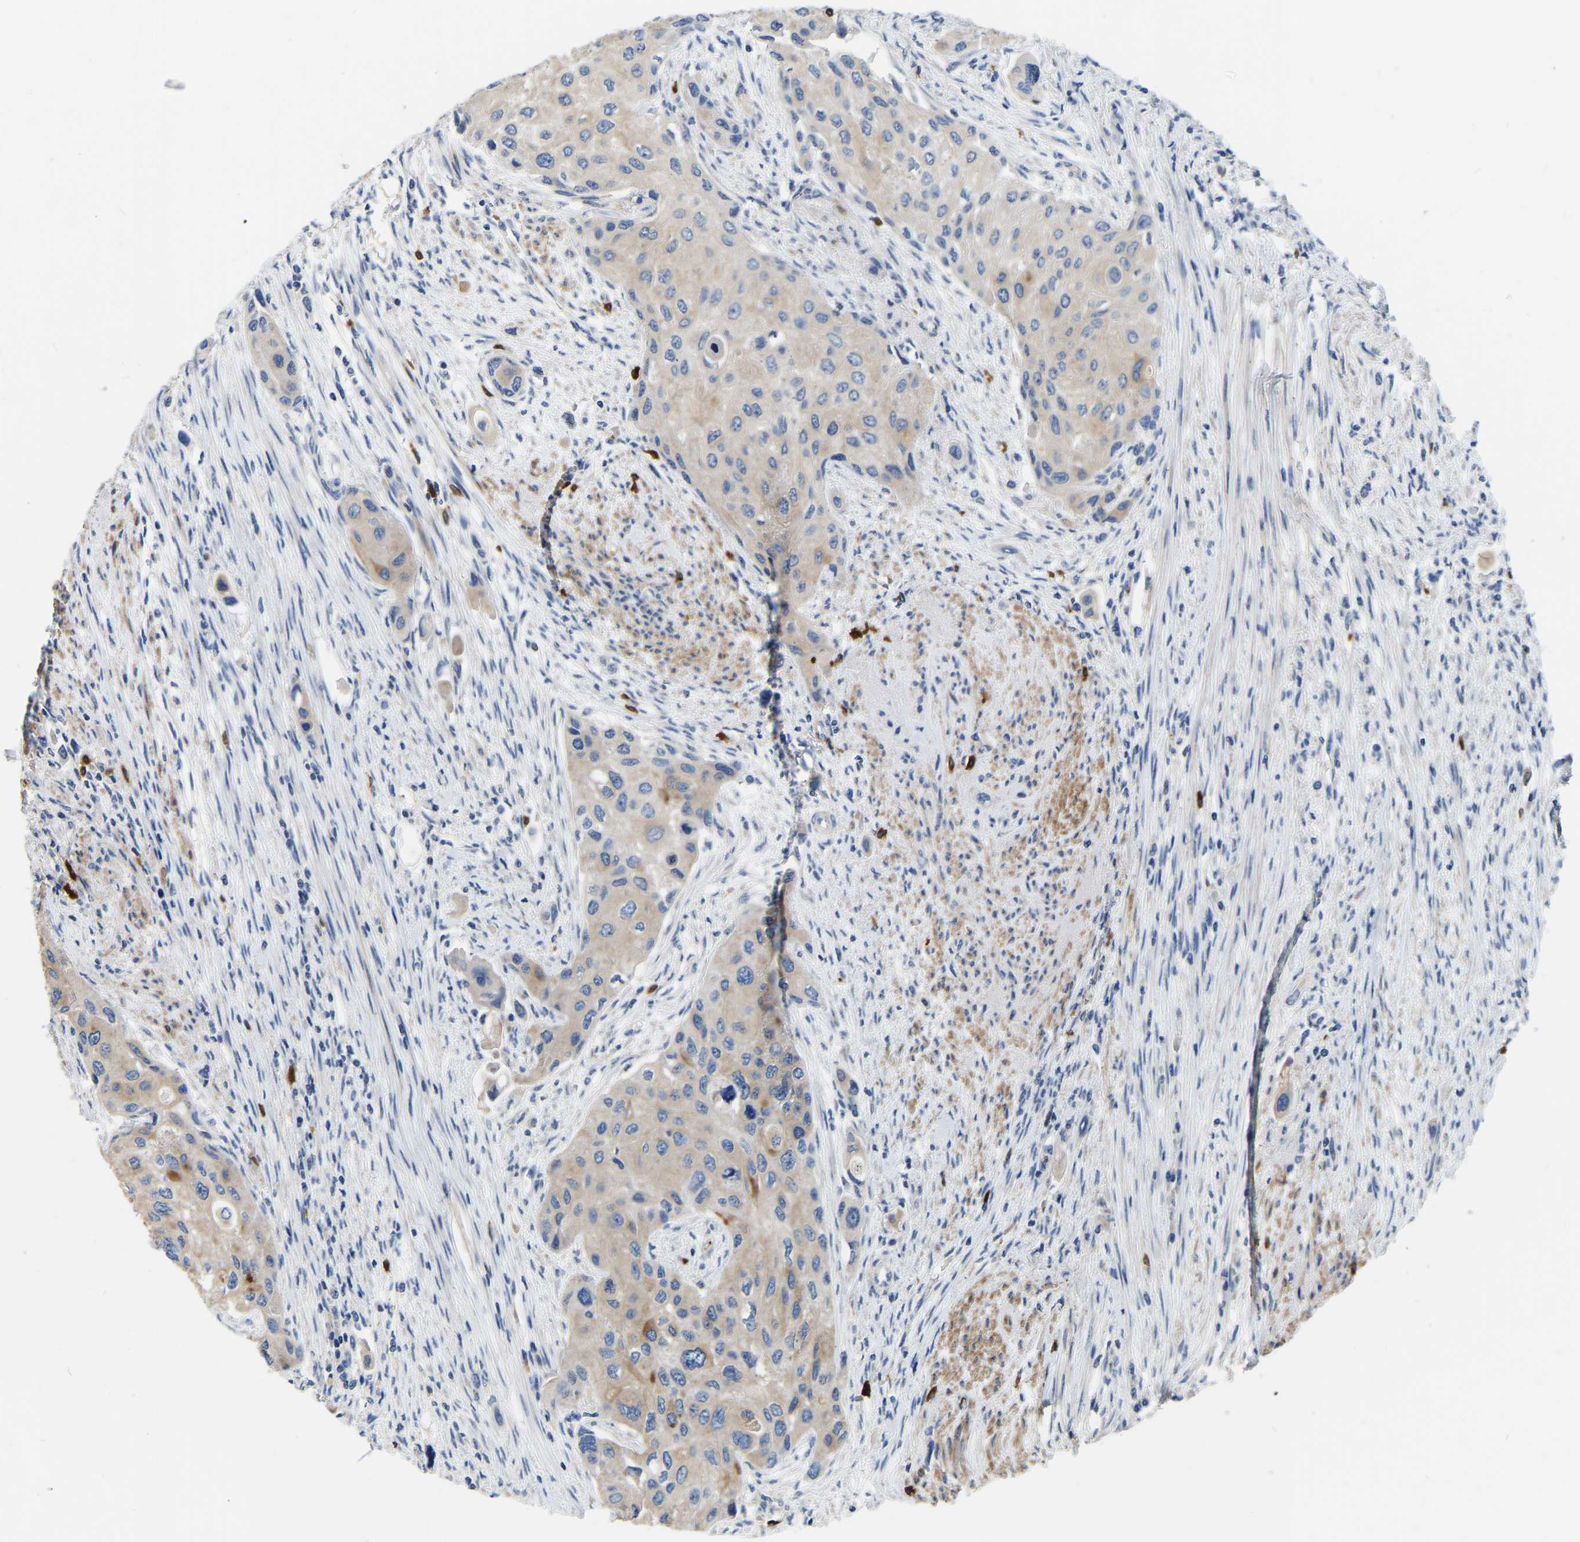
{"staining": {"intensity": "moderate", "quantity": "<25%", "location": "cytoplasmic/membranous"}, "tissue": "urothelial cancer", "cell_type": "Tumor cells", "image_type": "cancer", "snomed": [{"axis": "morphology", "description": "Urothelial carcinoma, High grade"}, {"axis": "topography", "description": "Urinary bladder"}], "caption": "Human urothelial cancer stained with a brown dye demonstrates moderate cytoplasmic/membranous positive expression in about <25% of tumor cells.", "gene": "RAB27B", "patient": {"sex": "female", "age": 56}}